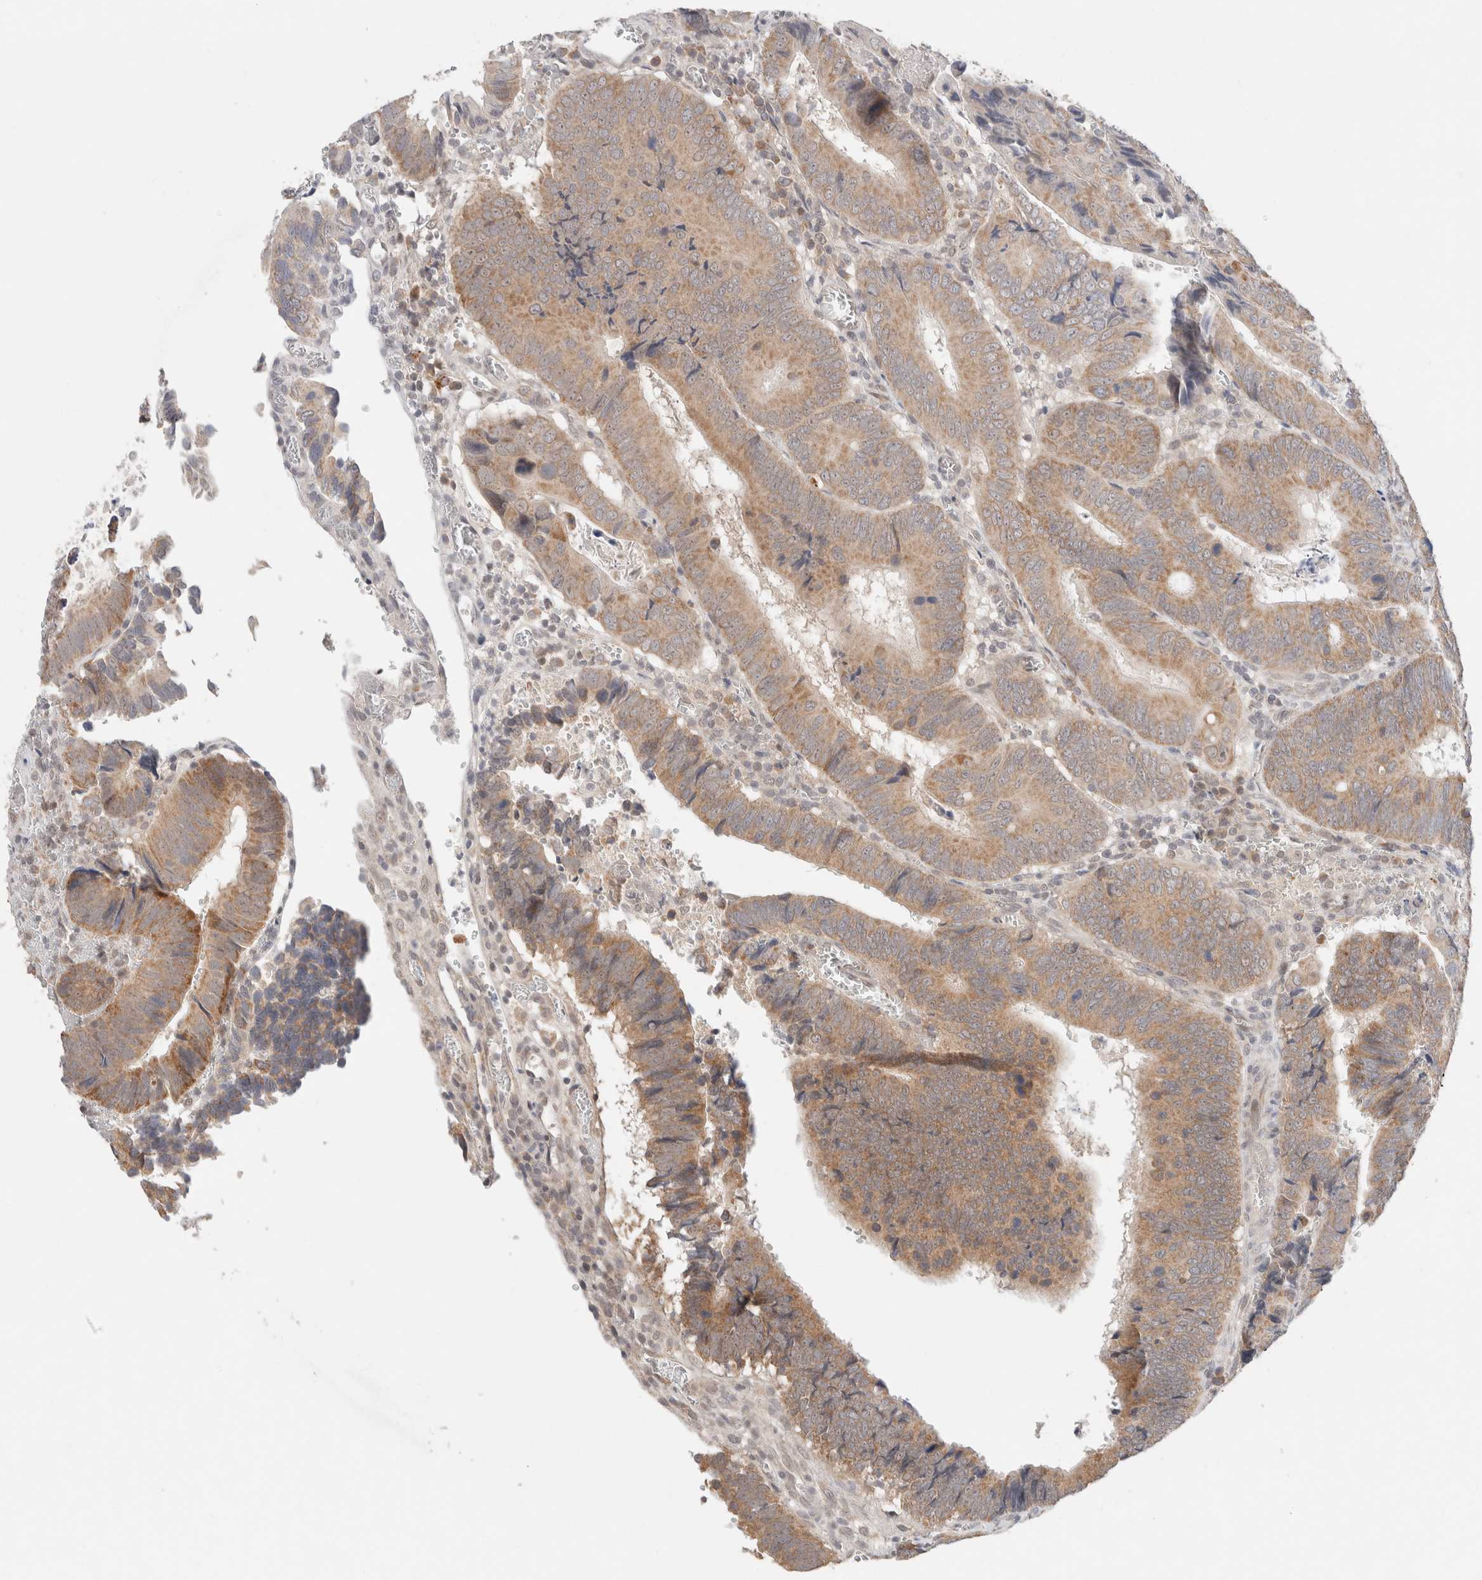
{"staining": {"intensity": "moderate", "quantity": ">75%", "location": "cytoplasmic/membranous"}, "tissue": "colorectal cancer", "cell_type": "Tumor cells", "image_type": "cancer", "snomed": [{"axis": "morphology", "description": "Inflammation, NOS"}, {"axis": "morphology", "description": "Adenocarcinoma, NOS"}, {"axis": "topography", "description": "Colon"}], "caption": "Colorectal cancer (adenocarcinoma) was stained to show a protein in brown. There is medium levels of moderate cytoplasmic/membranous positivity in about >75% of tumor cells. The staining was performed using DAB (3,3'-diaminobenzidine), with brown indicating positive protein expression. Nuclei are stained blue with hematoxylin.", "gene": "ERI3", "patient": {"sex": "male", "age": 72}}